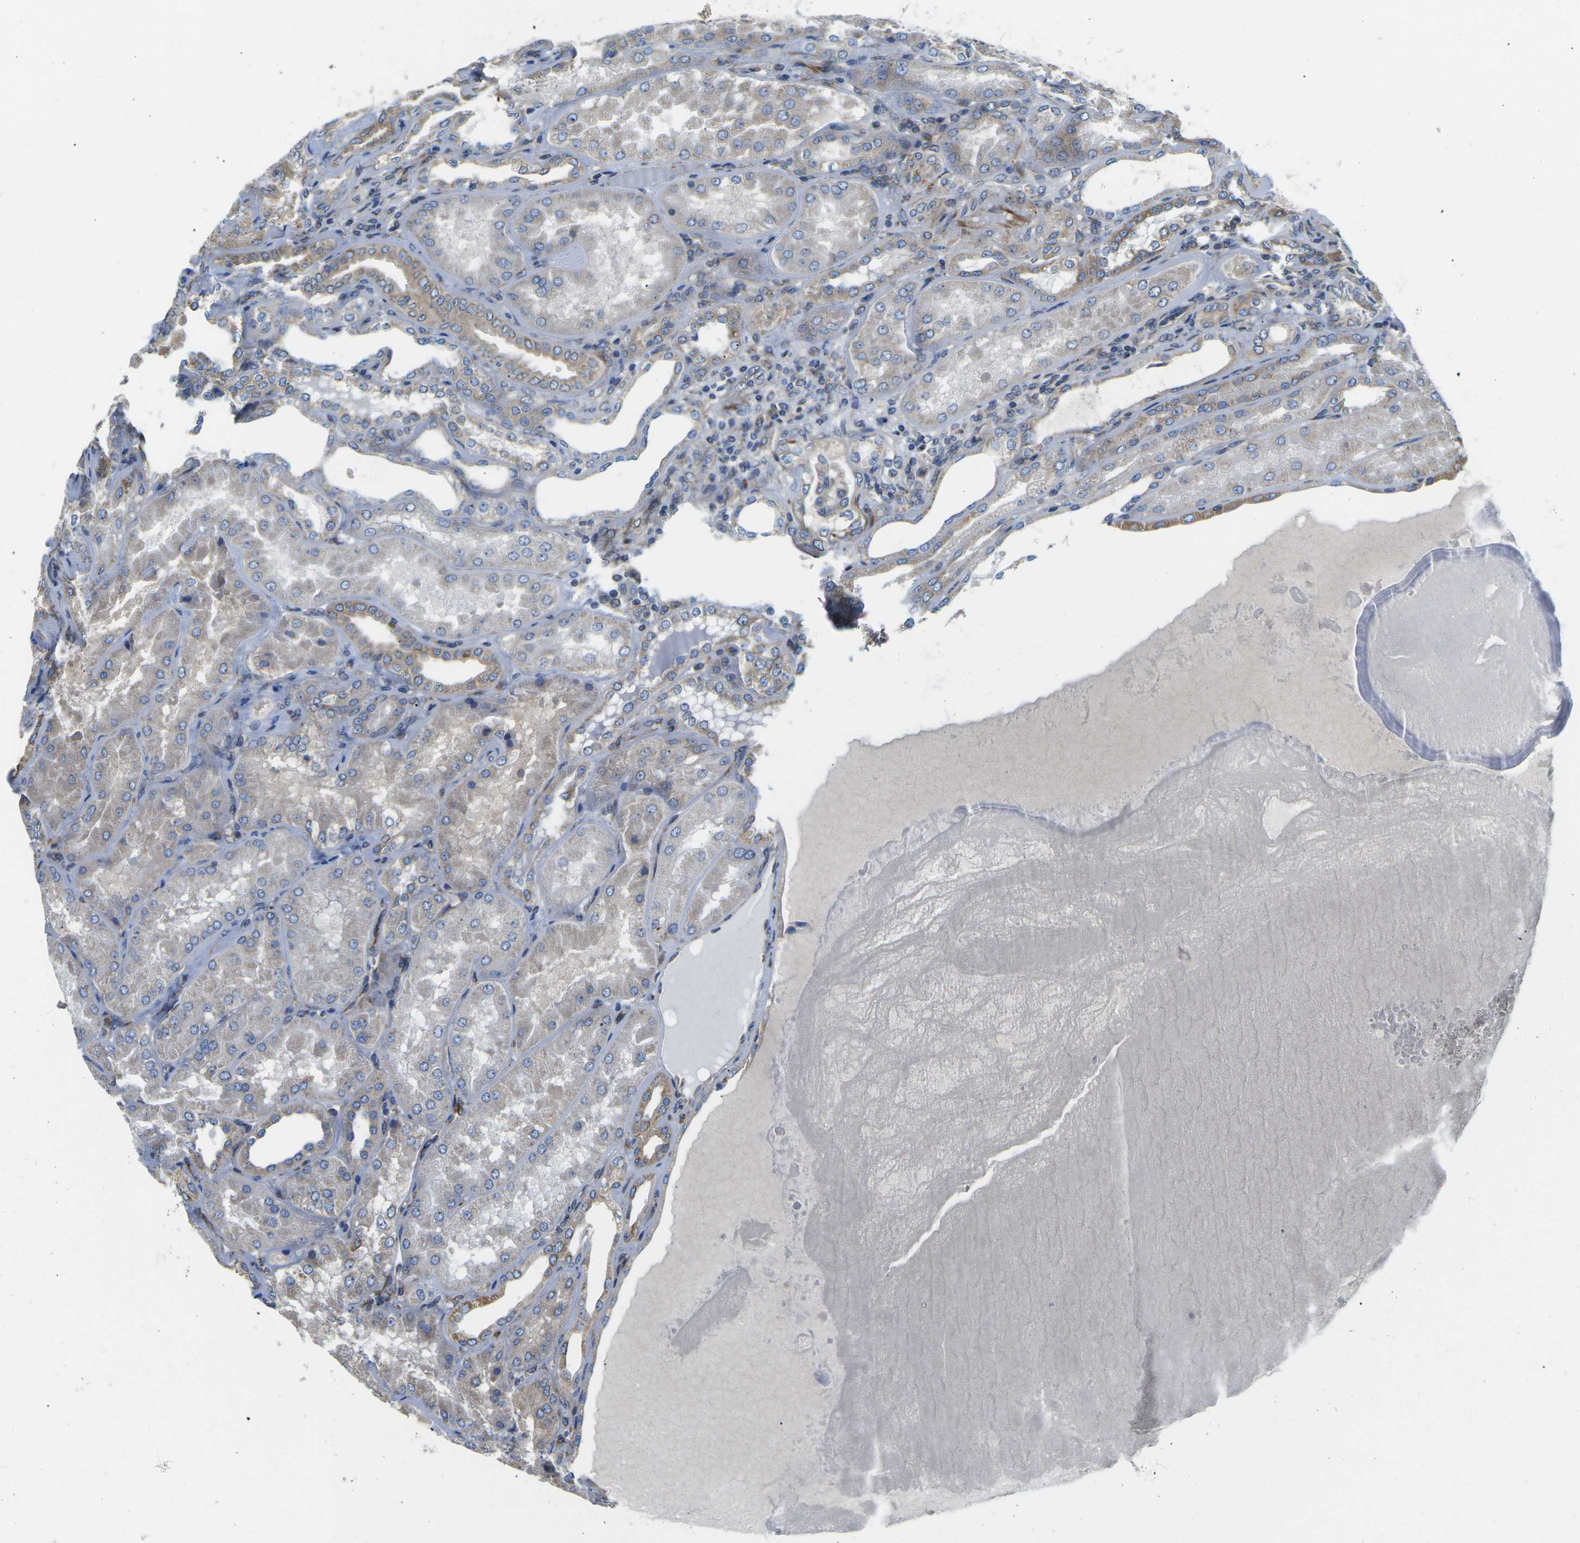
{"staining": {"intensity": "moderate", "quantity": "<25%", "location": "cytoplasmic/membranous"}, "tissue": "kidney", "cell_type": "Cells in glomeruli", "image_type": "normal", "snomed": [{"axis": "morphology", "description": "Normal tissue, NOS"}, {"axis": "topography", "description": "Kidney"}], "caption": "Brown immunohistochemical staining in normal kidney displays moderate cytoplasmic/membranous expression in about <25% of cells in glomeruli.", "gene": "TMEFF2", "patient": {"sex": "female", "age": 56}}